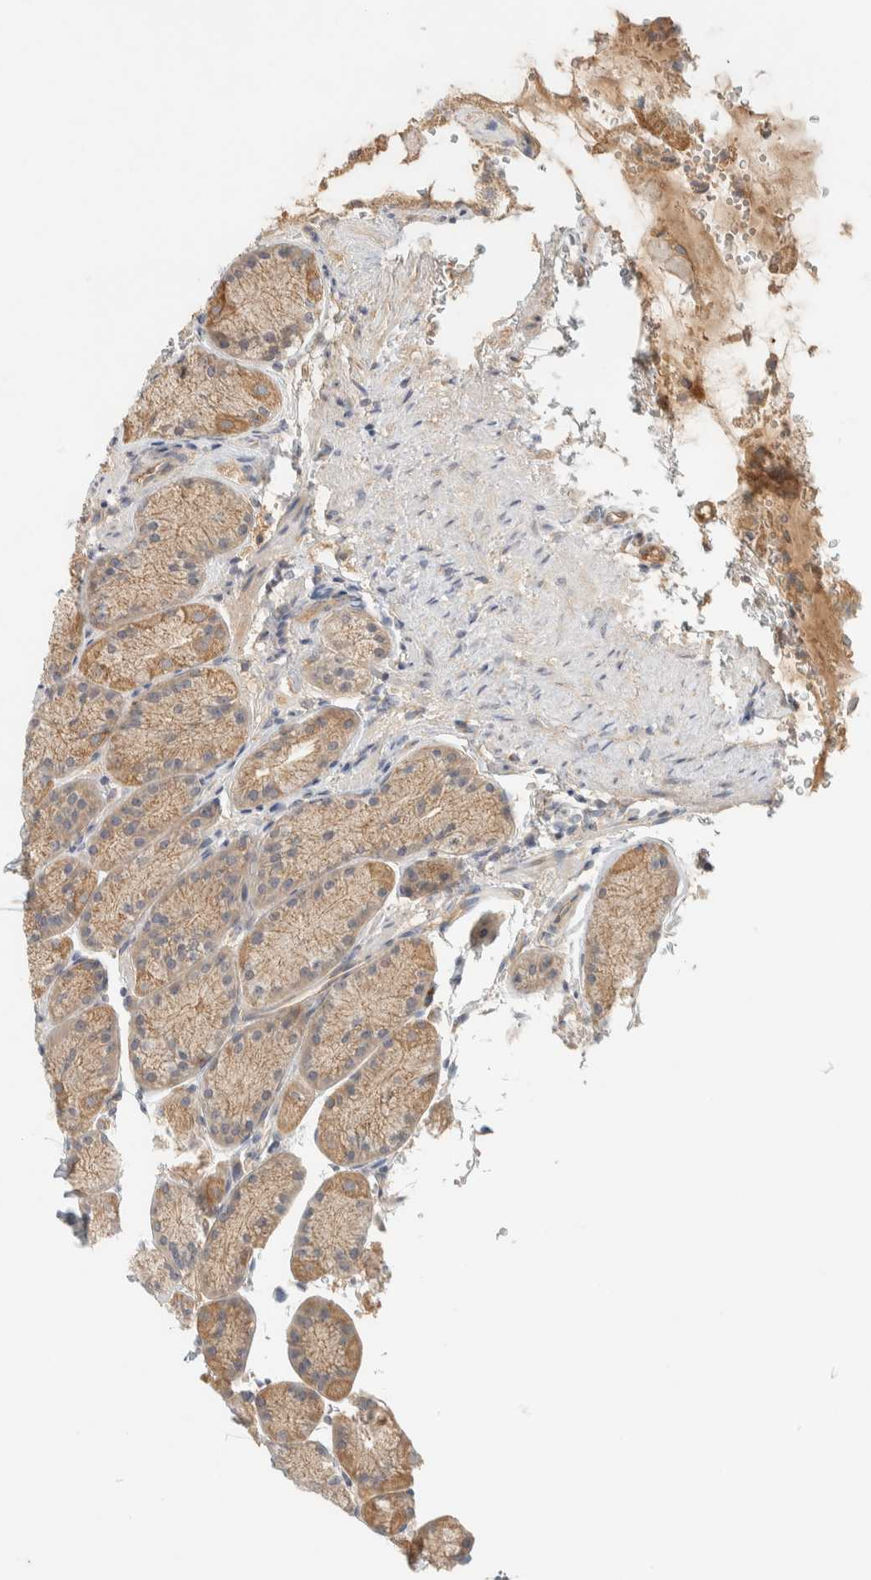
{"staining": {"intensity": "moderate", "quantity": "25%-75%", "location": "cytoplasmic/membranous"}, "tissue": "stomach", "cell_type": "Glandular cells", "image_type": "normal", "snomed": [{"axis": "morphology", "description": "Normal tissue, NOS"}, {"axis": "topography", "description": "Stomach"}], "caption": "A high-resolution photomicrograph shows immunohistochemistry (IHC) staining of normal stomach, which shows moderate cytoplasmic/membranous staining in about 25%-75% of glandular cells.", "gene": "FAM167A", "patient": {"sex": "male", "age": 42}}